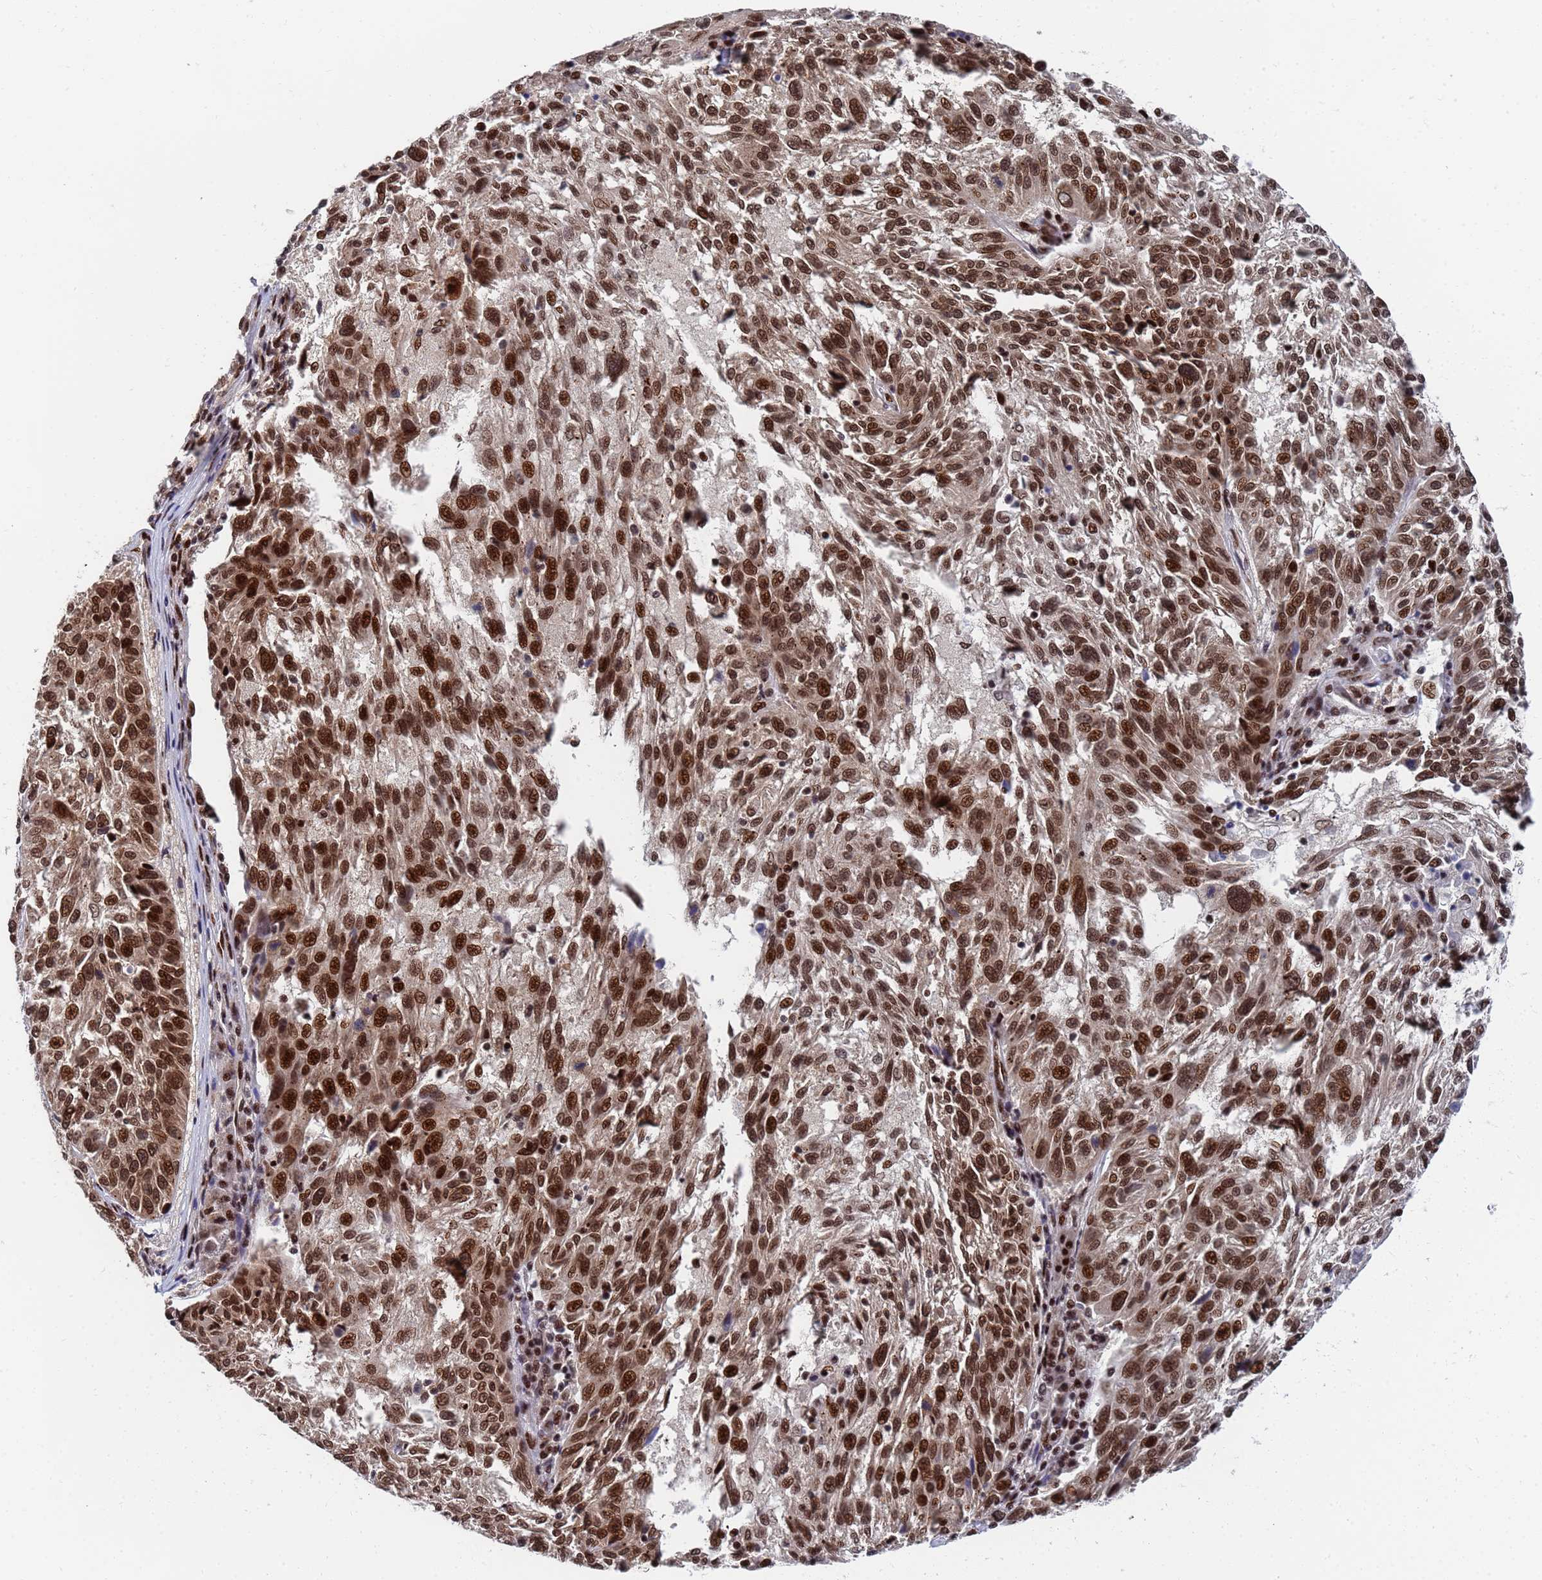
{"staining": {"intensity": "strong", "quantity": ">75%", "location": "nuclear"}, "tissue": "melanoma", "cell_type": "Tumor cells", "image_type": "cancer", "snomed": [{"axis": "morphology", "description": "Malignant melanoma, NOS"}, {"axis": "topography", "description": "Skin"}], "caption": "Tumor cells show strong nuclear expression in about >75% of cells in melanoma.", "gene": "AP5Z1", "patient": {"sex": "male", "age": 53}}